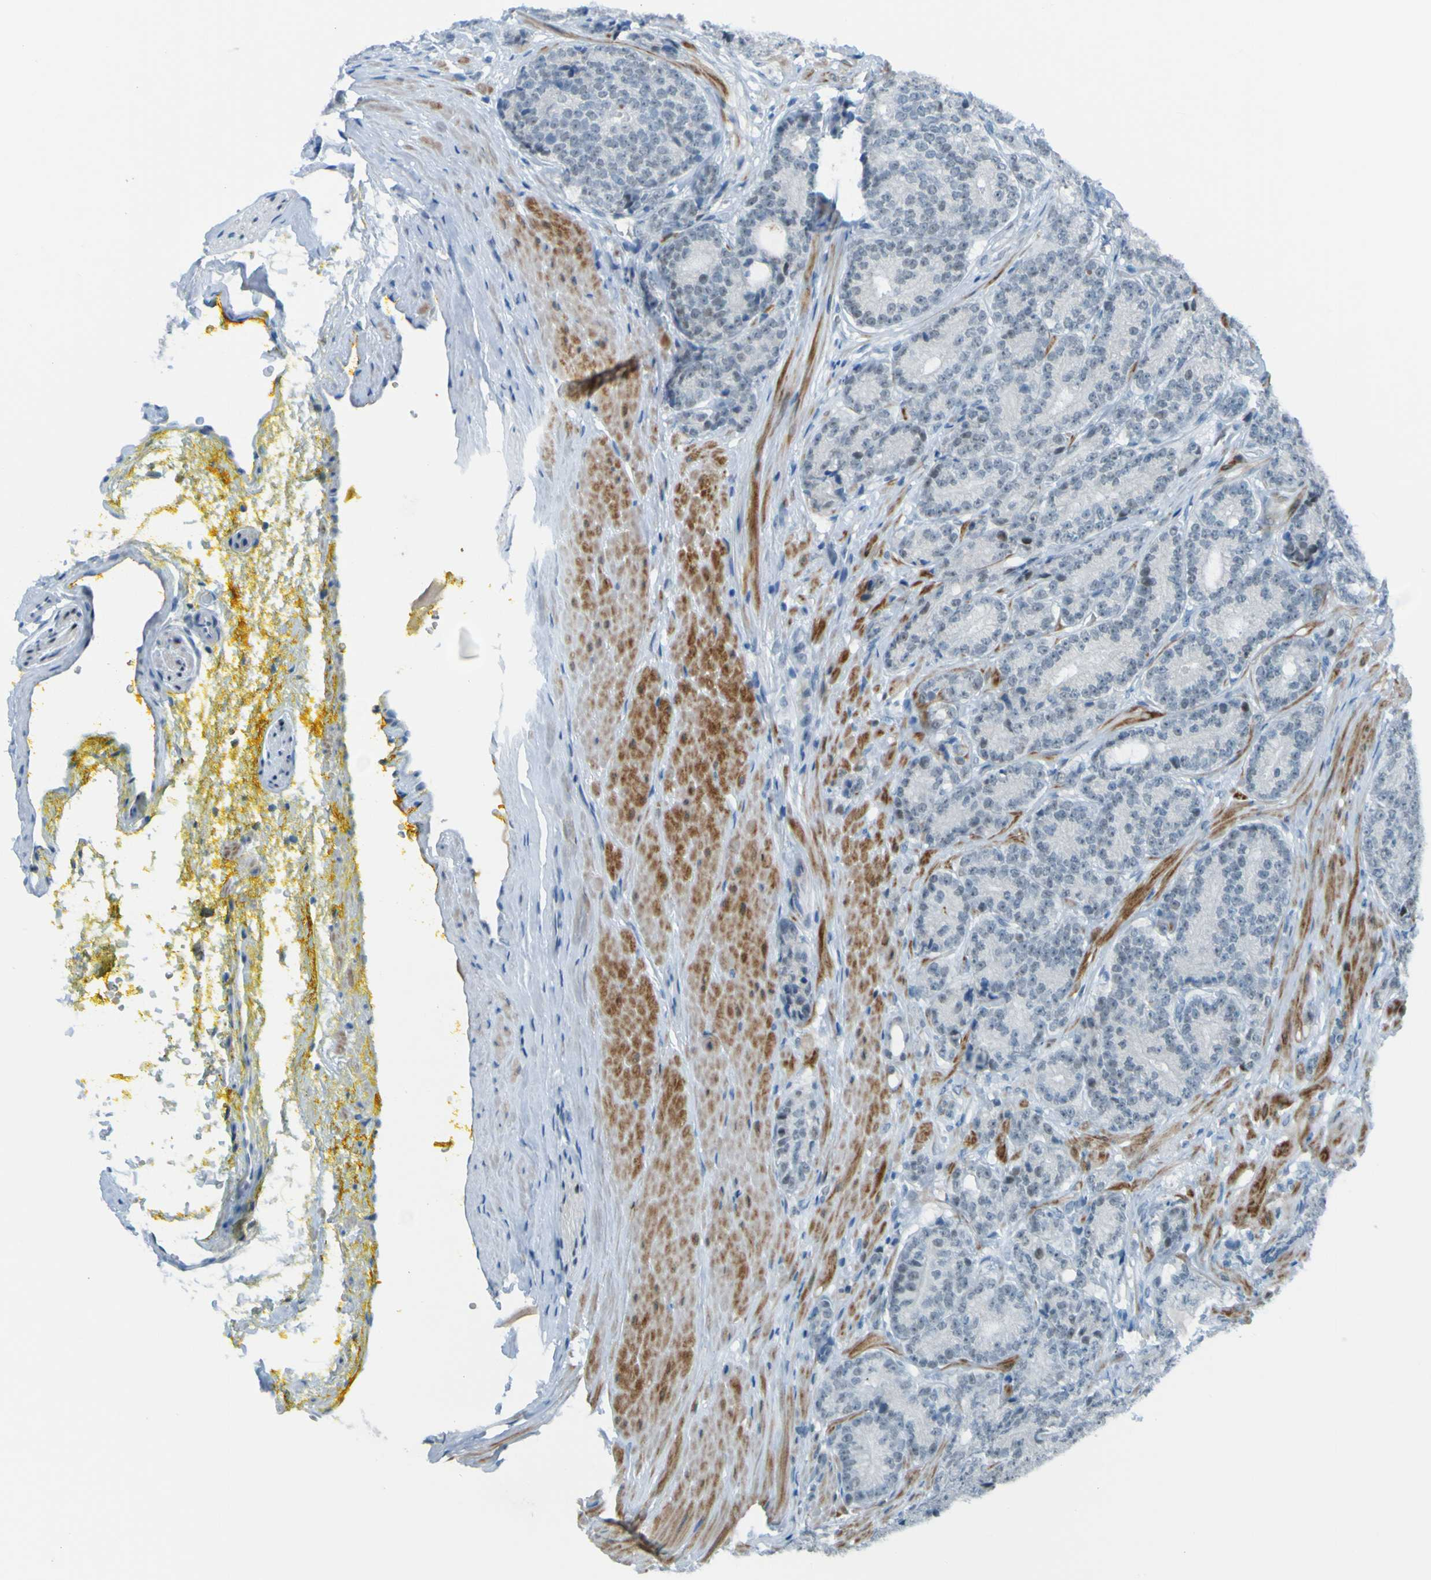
{"staining": {"intensity": "negative", "quantity": "none", "location": "none"}, "tissue": "prostate cancer", "cell_type": "Tumor cells", "image_type": "cancer", "snomed": [{"axis": "morphology", "description": "Adenocarcinoma, High grade"}, {"axis": "topography", "description": "Prostate"}], "caption": "High-grade adenocarcinoma (prostate) was stained to show a protein in brown. There is no significant positivity in tumor cells.", "gene": "USP36", "patient": {"sex": "male", "age": 61}}